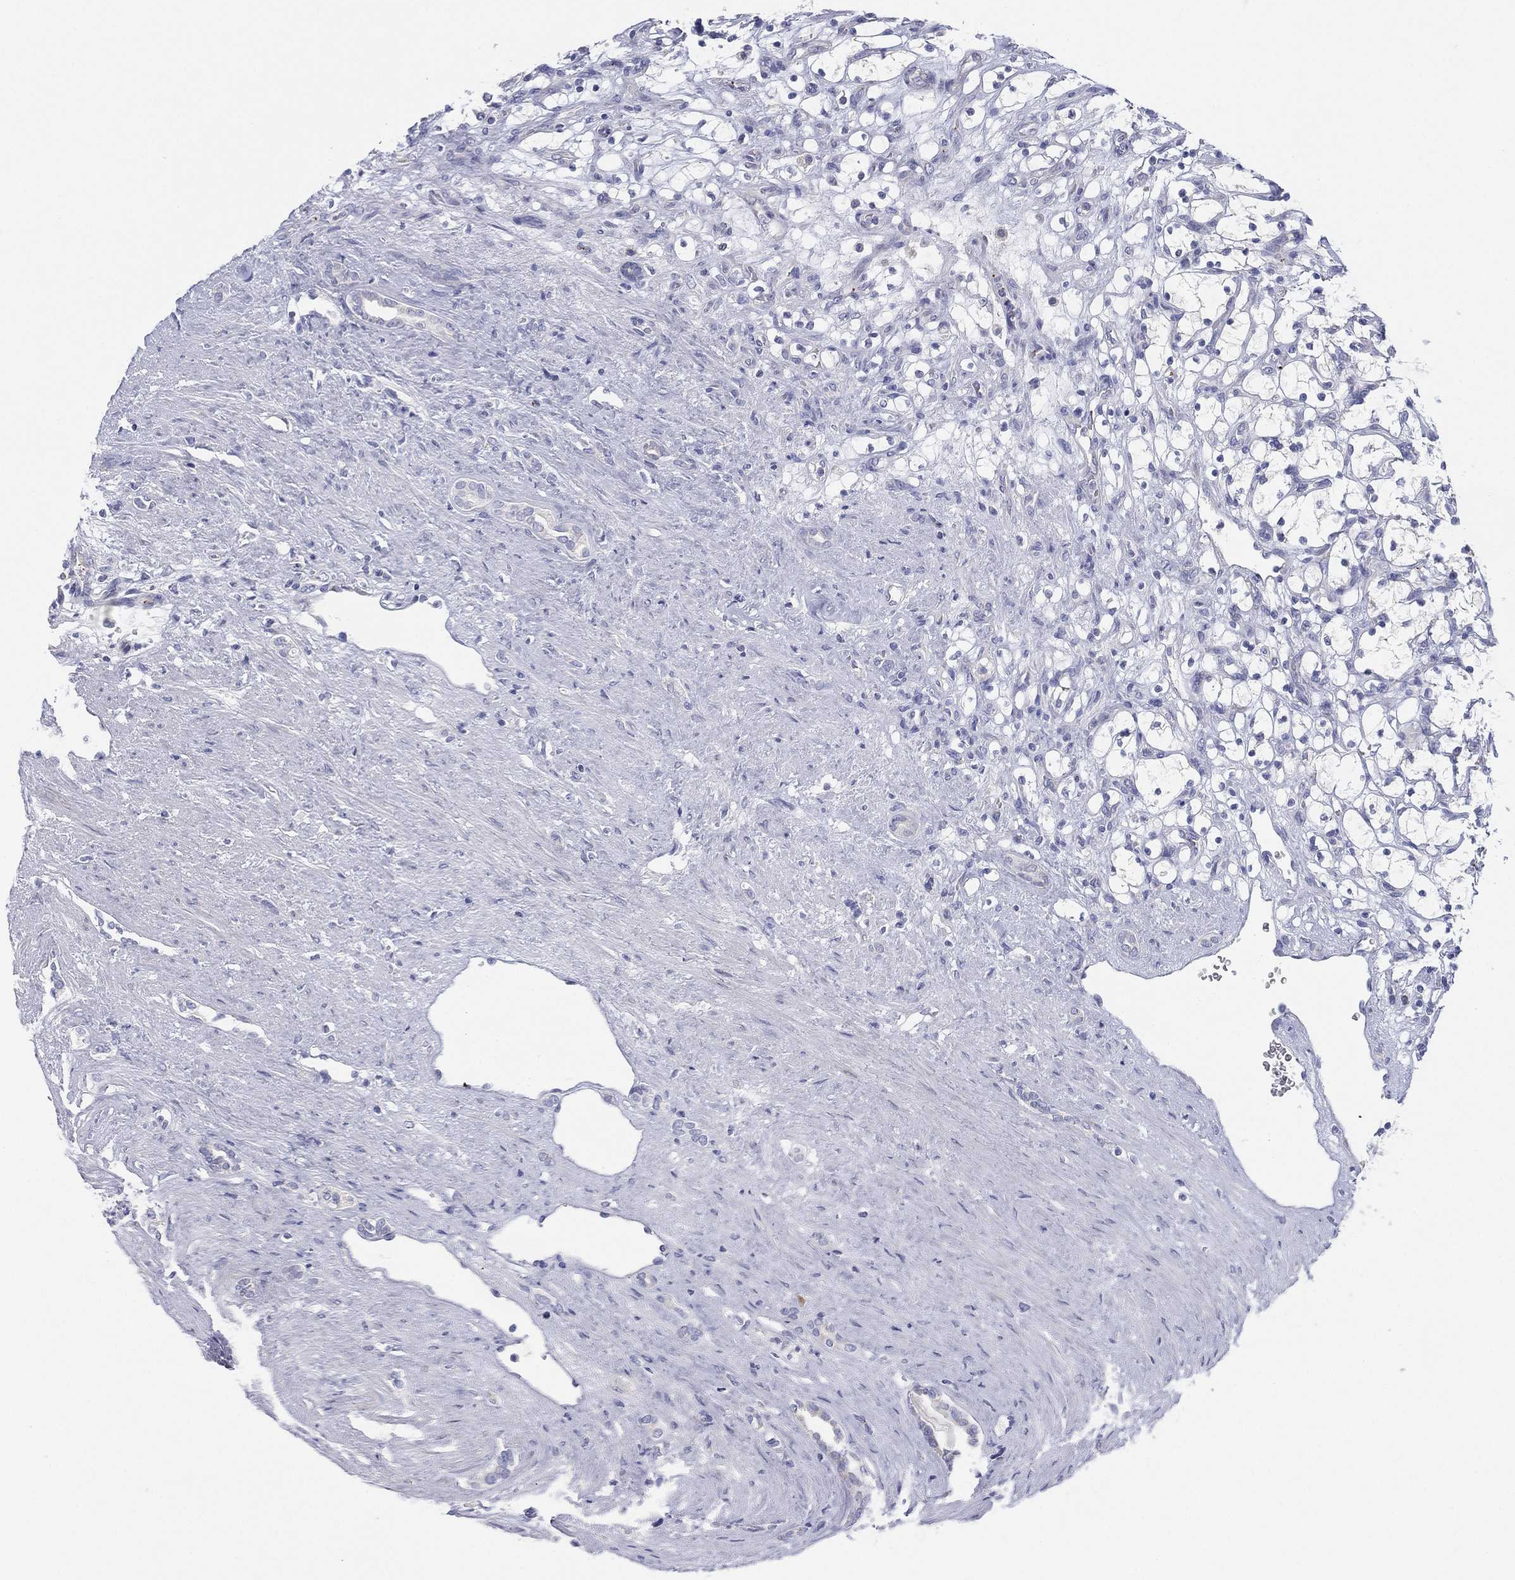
{"staining": {"intensity": "negative", "quantity": "none", "location": "none"}, "tissue": "renal cancer", "cell_type": "Tumor cells", "image_type": "cancer", "snomed": [{"axis": "morphology", "description": "Adenocarcinoma, NOS"}, {"axis": "topography", "description": "Kidney"}], "caption": "There is no significant positivity in tumor cells of renal cancer (adenocarcinoma).", "gene": "TMEM40", "patient": {"sex": "female", "age": 69}}